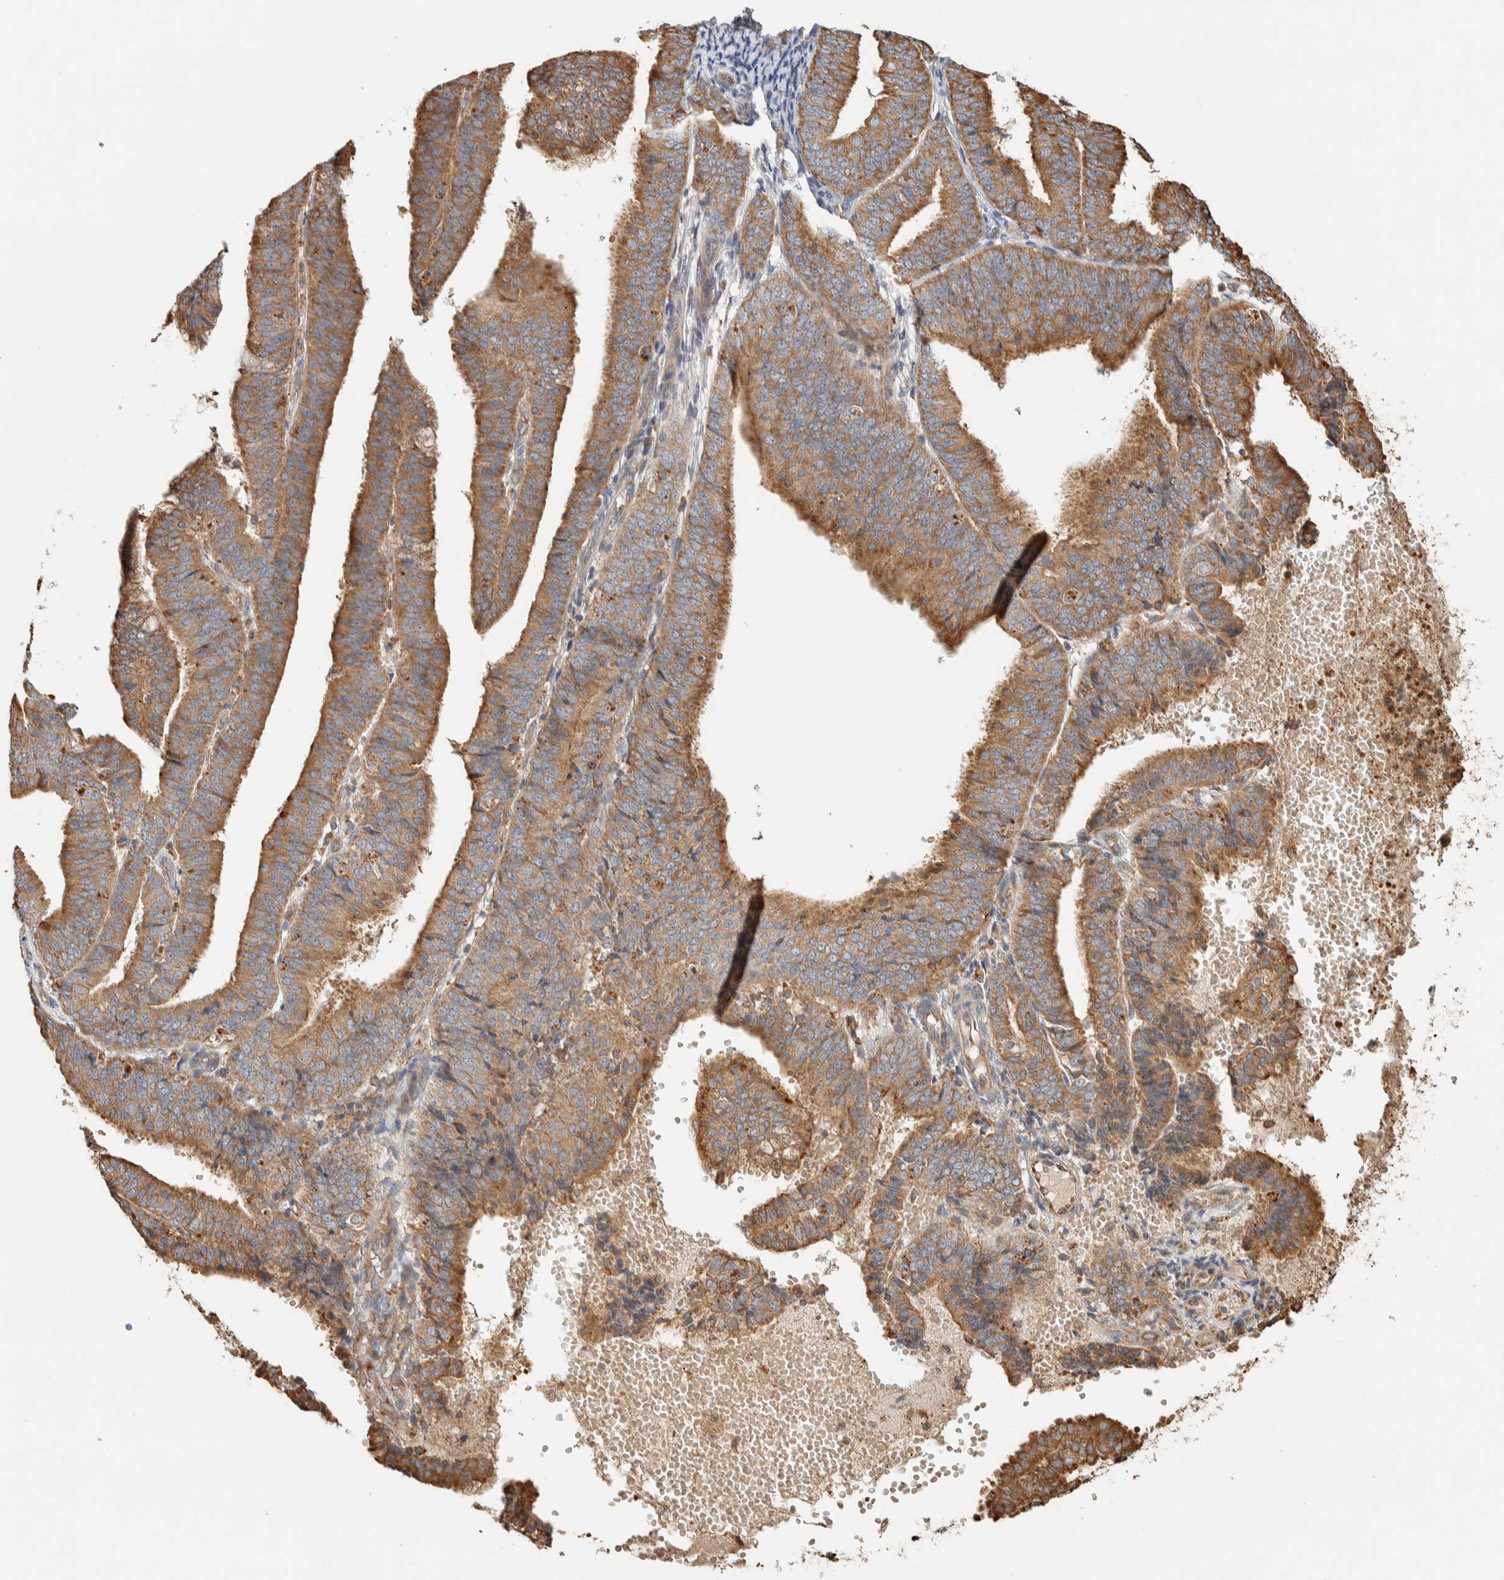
{"staining": {"intensity": "moderate", "quantity": ">75%", "location": "cytoplasmic/membranous"}, "tissue": "endometrial cancer", "cell_type": "Tumor cells", "image_type": "cancer", "snomed": [{"axis": "morphology", "description": "Adenocarcinoma, NOS"}, {"axis": "topography", "description": "Endometrium"}], "caption": "Adenocarcinoma (endometrial) stained with immunohistochemistry (IHC) exhibits moderate cytoplasmic/membranous staining in approximately >75% of tumor cells. The staining was performed using DAB to visualize the protein expression in brown, while the nuclei were stained in blue with hematoxylin (Magnification: 20x).", "gene": "RAB11FIP1", "patient": {"sex": "female", "age": 63}}